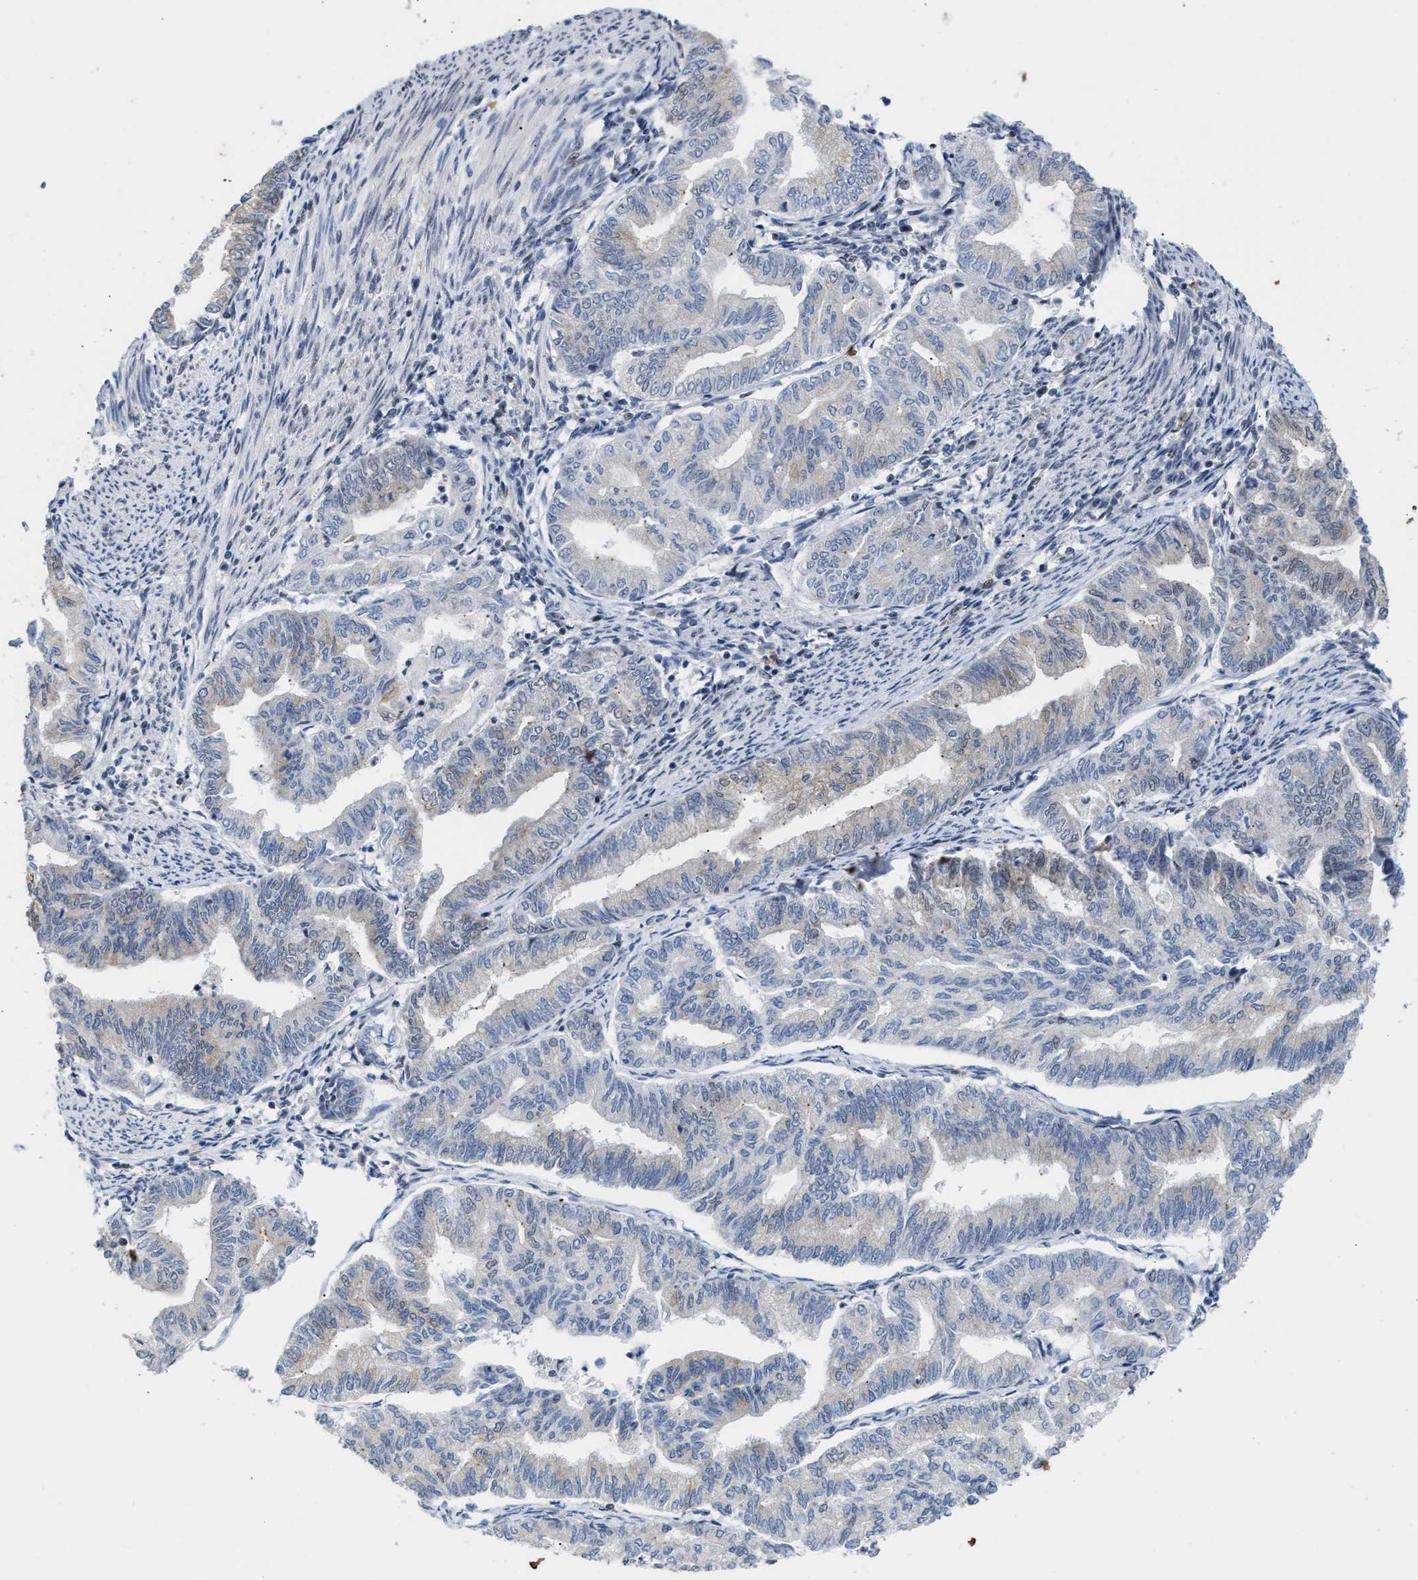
{"staining": {"intensity": "negative", "quantity": "none", "location": "none"}, "tissue": "endometrial cancer", "cell_type": "Tumor cells", "image_type": "cancer", "snomed": [{"axis": "morphology", "description": "Adenocarcinoma, NOS"}, {"axis": "topography", "description": "Endometrium"}], "caption": "DAB (3,3'-diaminobenzidine) immunohistochemical staining of endometrial adenocarcinoma displays no significant positivity in tumor cells.", "gene": "TXNRD3", "patient": {"sex": "female", "age": 79}}